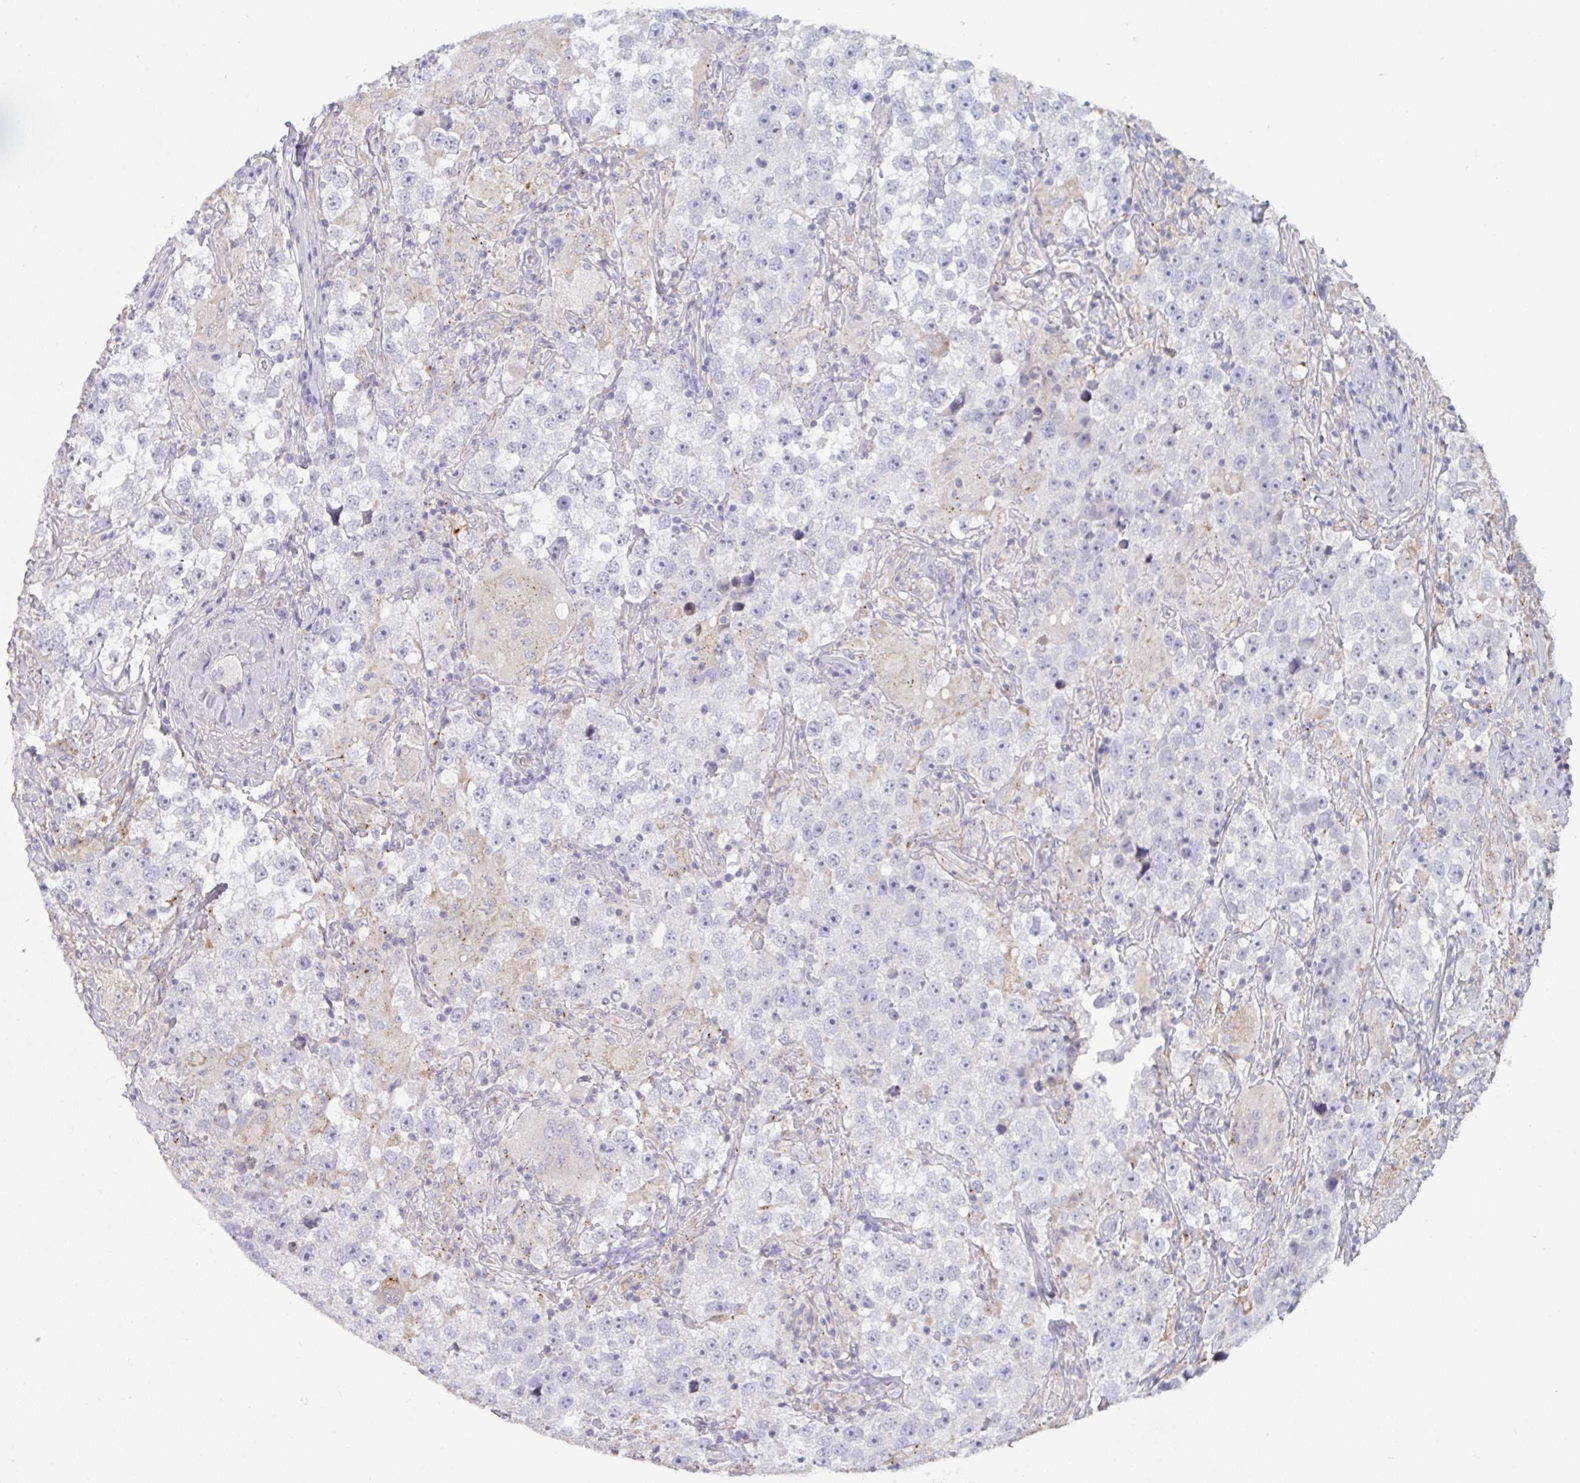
{"staining": {"intensity": "negative", "quantity": "none", "location": "none"}, "tissue": "testis cancer", "cell_type": "Tumor cells", "image_type": "cancer", "snomed": [{"axis": "morphology", "description": "Seminoma, NOS"}, {"axis": "topography", "description": "Testis"}], "caption": "Protein analysis of testis cancer (seminoma) displays no significant expression in tumor cells. (Stains: DAB (3,3'-diaminobenzidine) IHC with hematoxylin counter stain, Microscopy: brightfield microscopy at high magnification).", "gene": "HGFAC", "patient": {"sex": "male", "age": 46}}